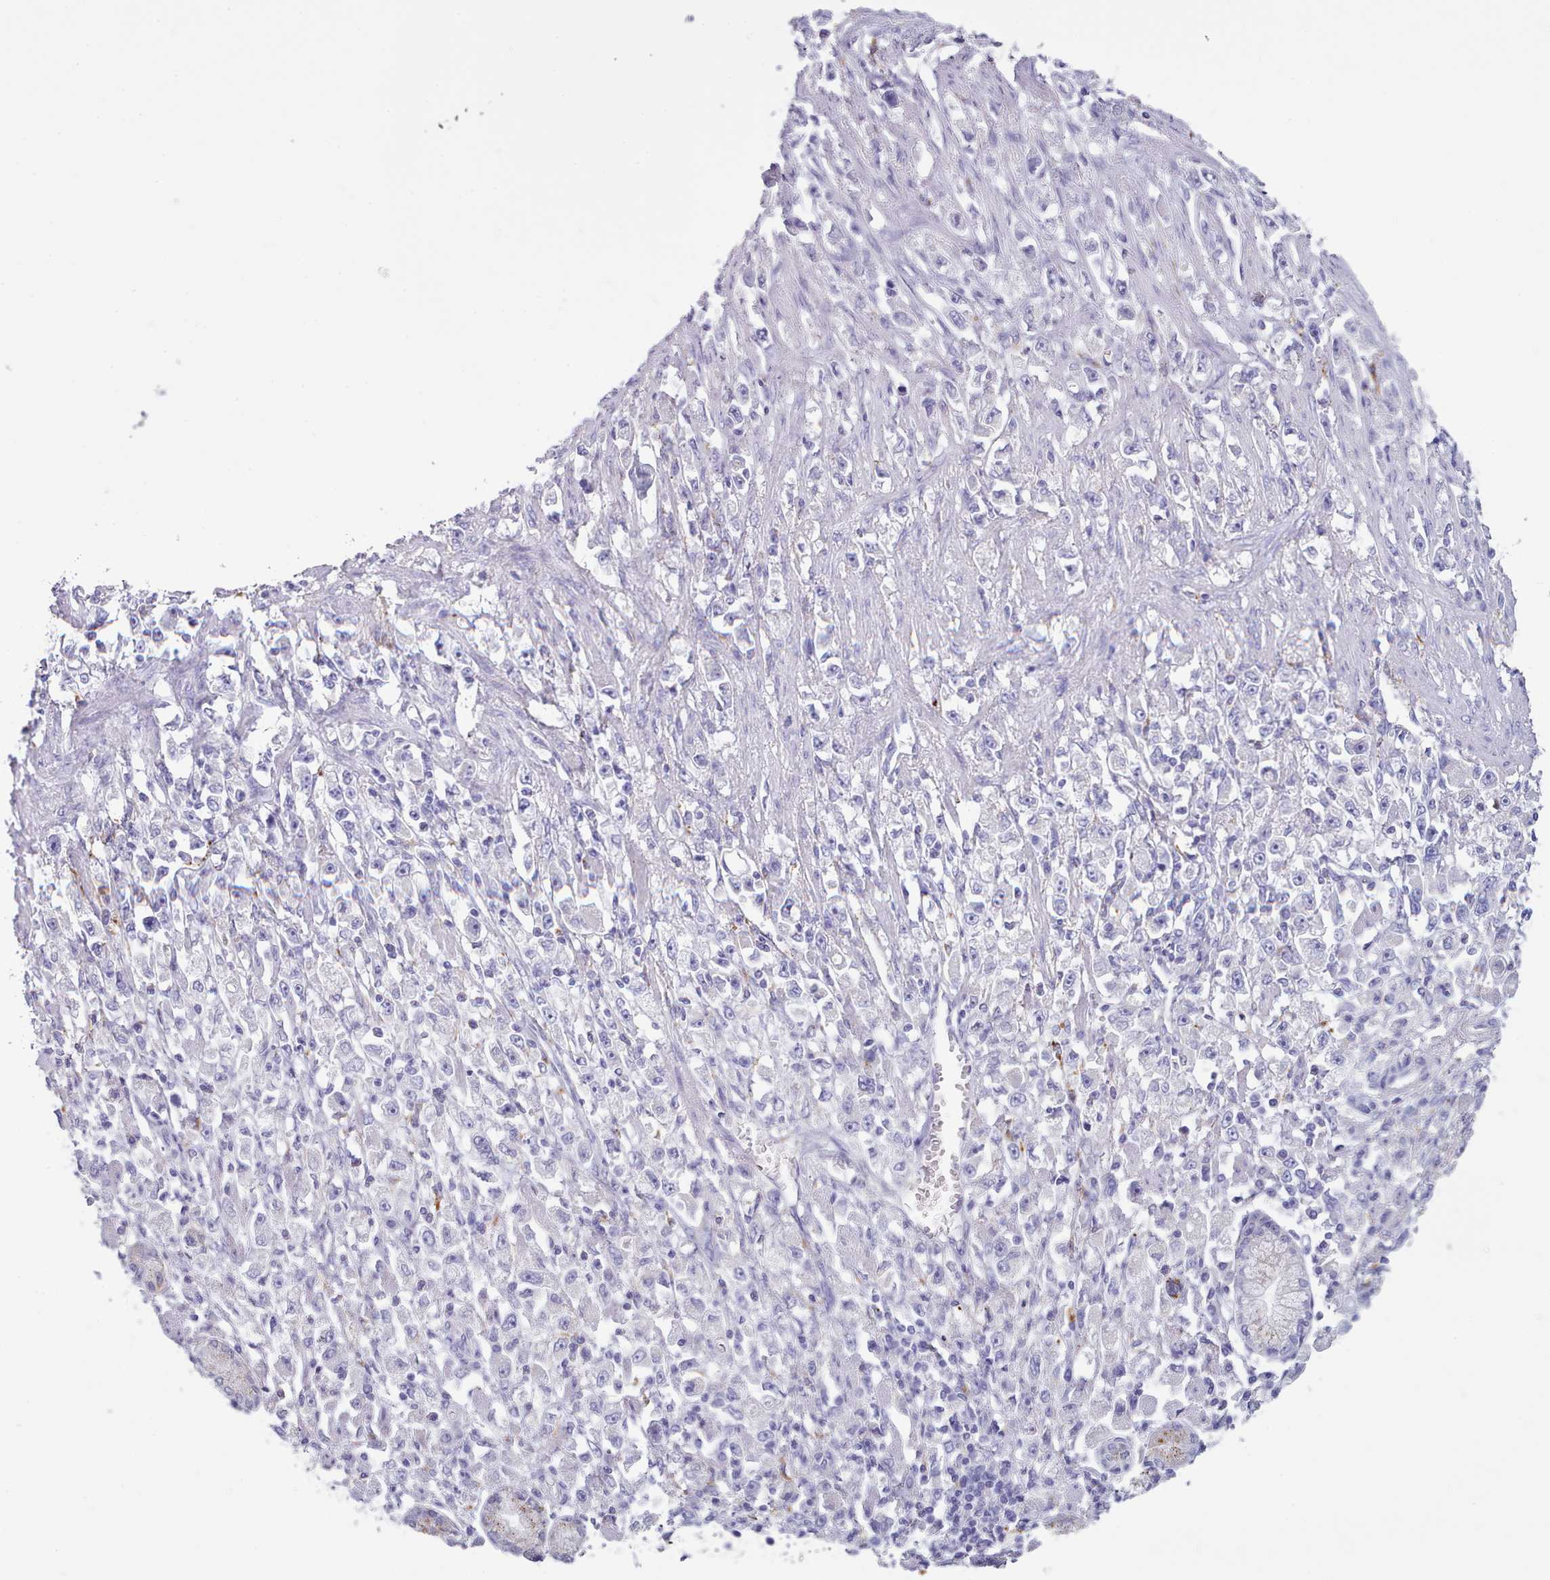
{"staining": {"intensity": "negative", "quantity": "none", "location": "none"}, "tissue": "stomach cancer", "cell_type": "Tumor cells", "image_type": "cancer", "snomed": [{"axis": "morphology", "description": "Adenocarcinoma, NOS"}, {"axis": "topography", "description": "Stomach"}], "caption": "Immunohistochemical staining of human stomach cancer exhibits no significant staining in tumor cells.", "gene": "GAA", "patient": {"sex": "female", "age": 59}}